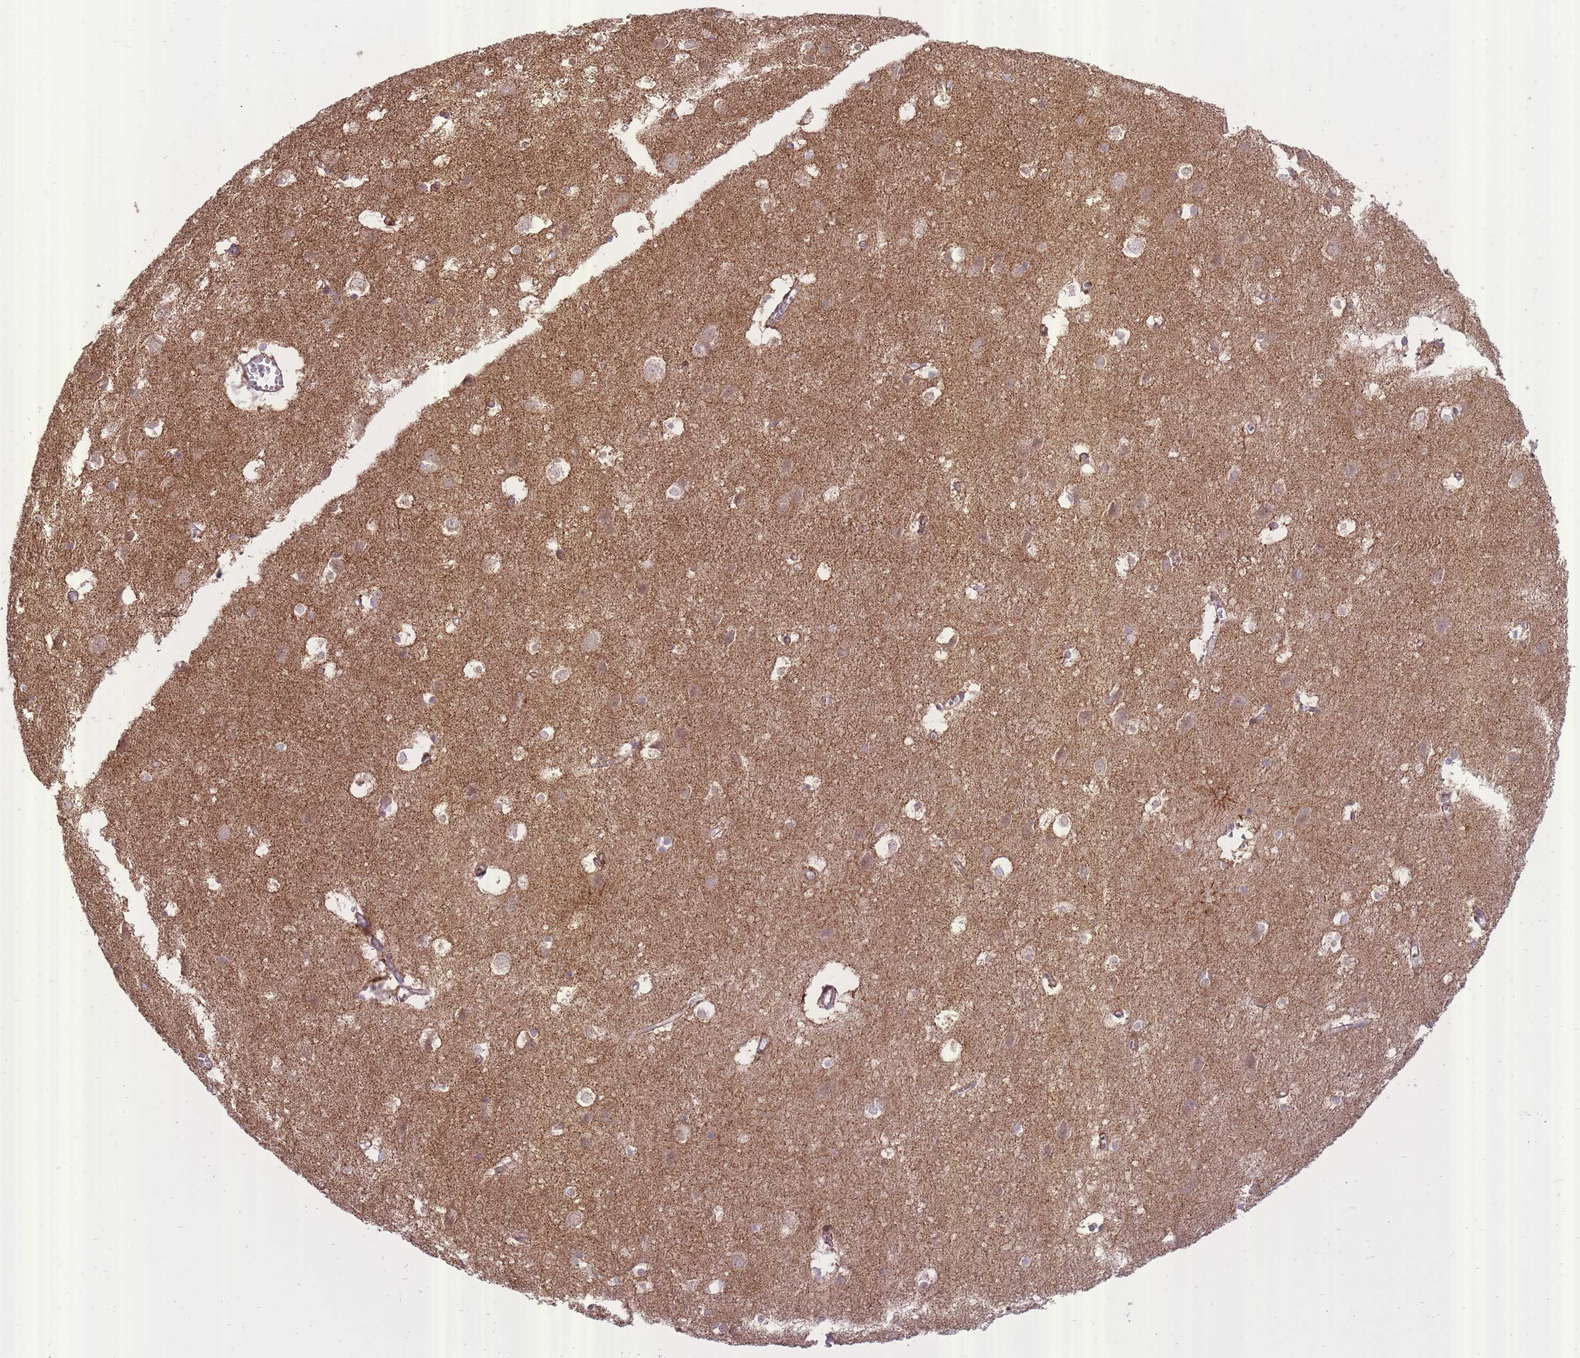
{"staining": {"intensity": "moderate", "quantity": ">75%", "location": "cytoplasmic/membranous"}, "tissue": "cerebral cortex", "cell_type": "Endothelial cells", "image_type": "normal", "snomed": [{"axis": "morphology", "description": "Normal tissue, NOS"}, {"axis": "topography", "description": "Cerebral cortex"}], "caption": "IHC (DAB) staining of normal human cerebral cortex shows moderate cytoplasmic/membranous protein positivity in approximately >75% of endothelial cells. The protein of interest is shown in brown color, while the nuclei are stained blue.", "gene": "SLC4A4", "patient": {"sex": "male", "age": 54}}